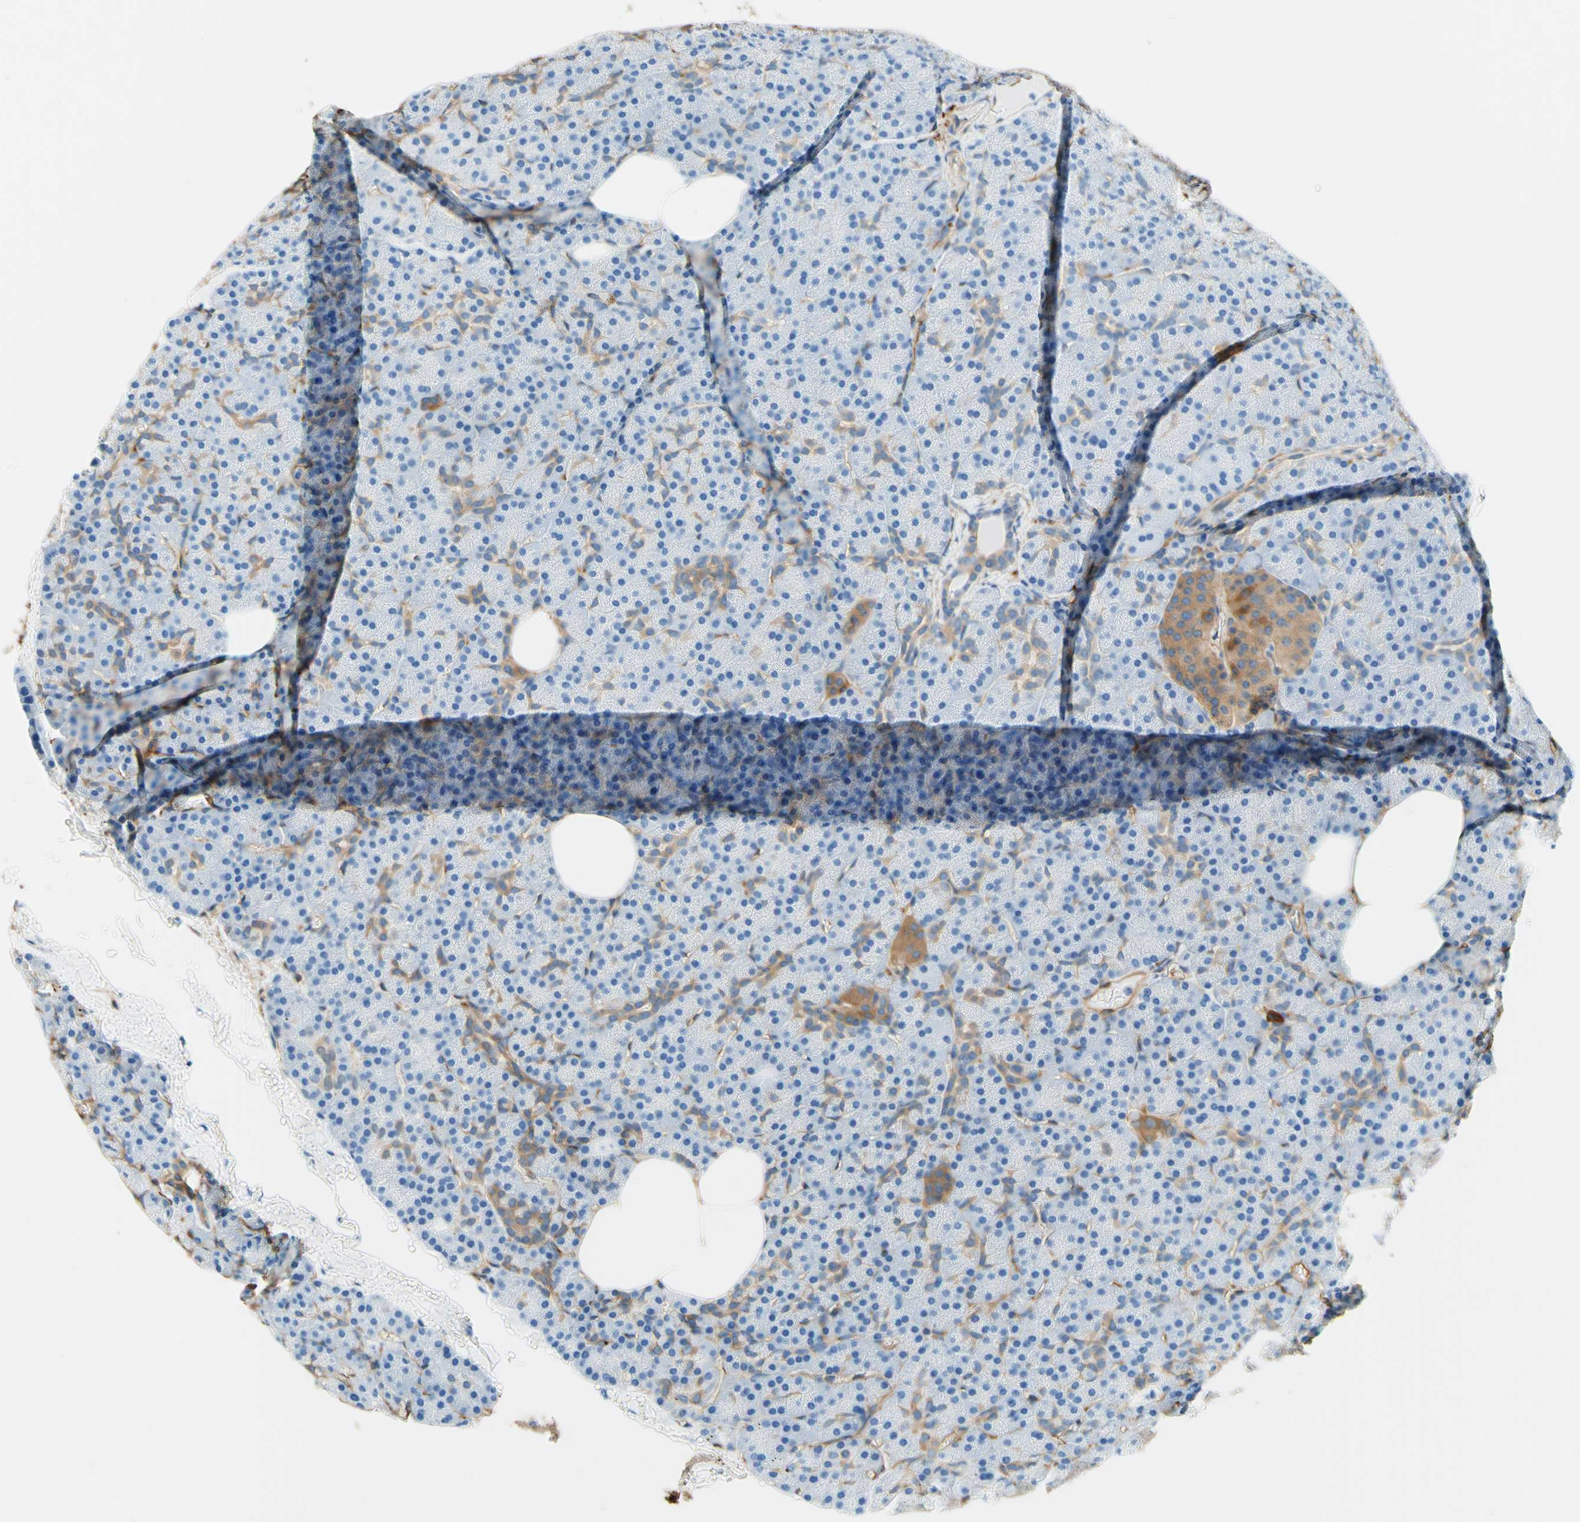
{"staining": {"intensity": "weak", "quantity": "<25%", "location": "cytoplasmic/membranous"}, "tissue": "pancreas", "cell_type": "Exocrine glandular cells", "image_type": "normal", "snomed": [{"axis": "morphology", "description": "Normal tissue, NOS"}, {"axis": "topography", "description": "Pancreas"}], "caption": "Exocrine glandular cells show no significant positivity in normal pancreas. The staining is performed using DAB brown chromogen with nuclei counter-stained in using hematoxylin.", "gene": "DPYSL3", "patient": {"sex": "female", "age": 35}}